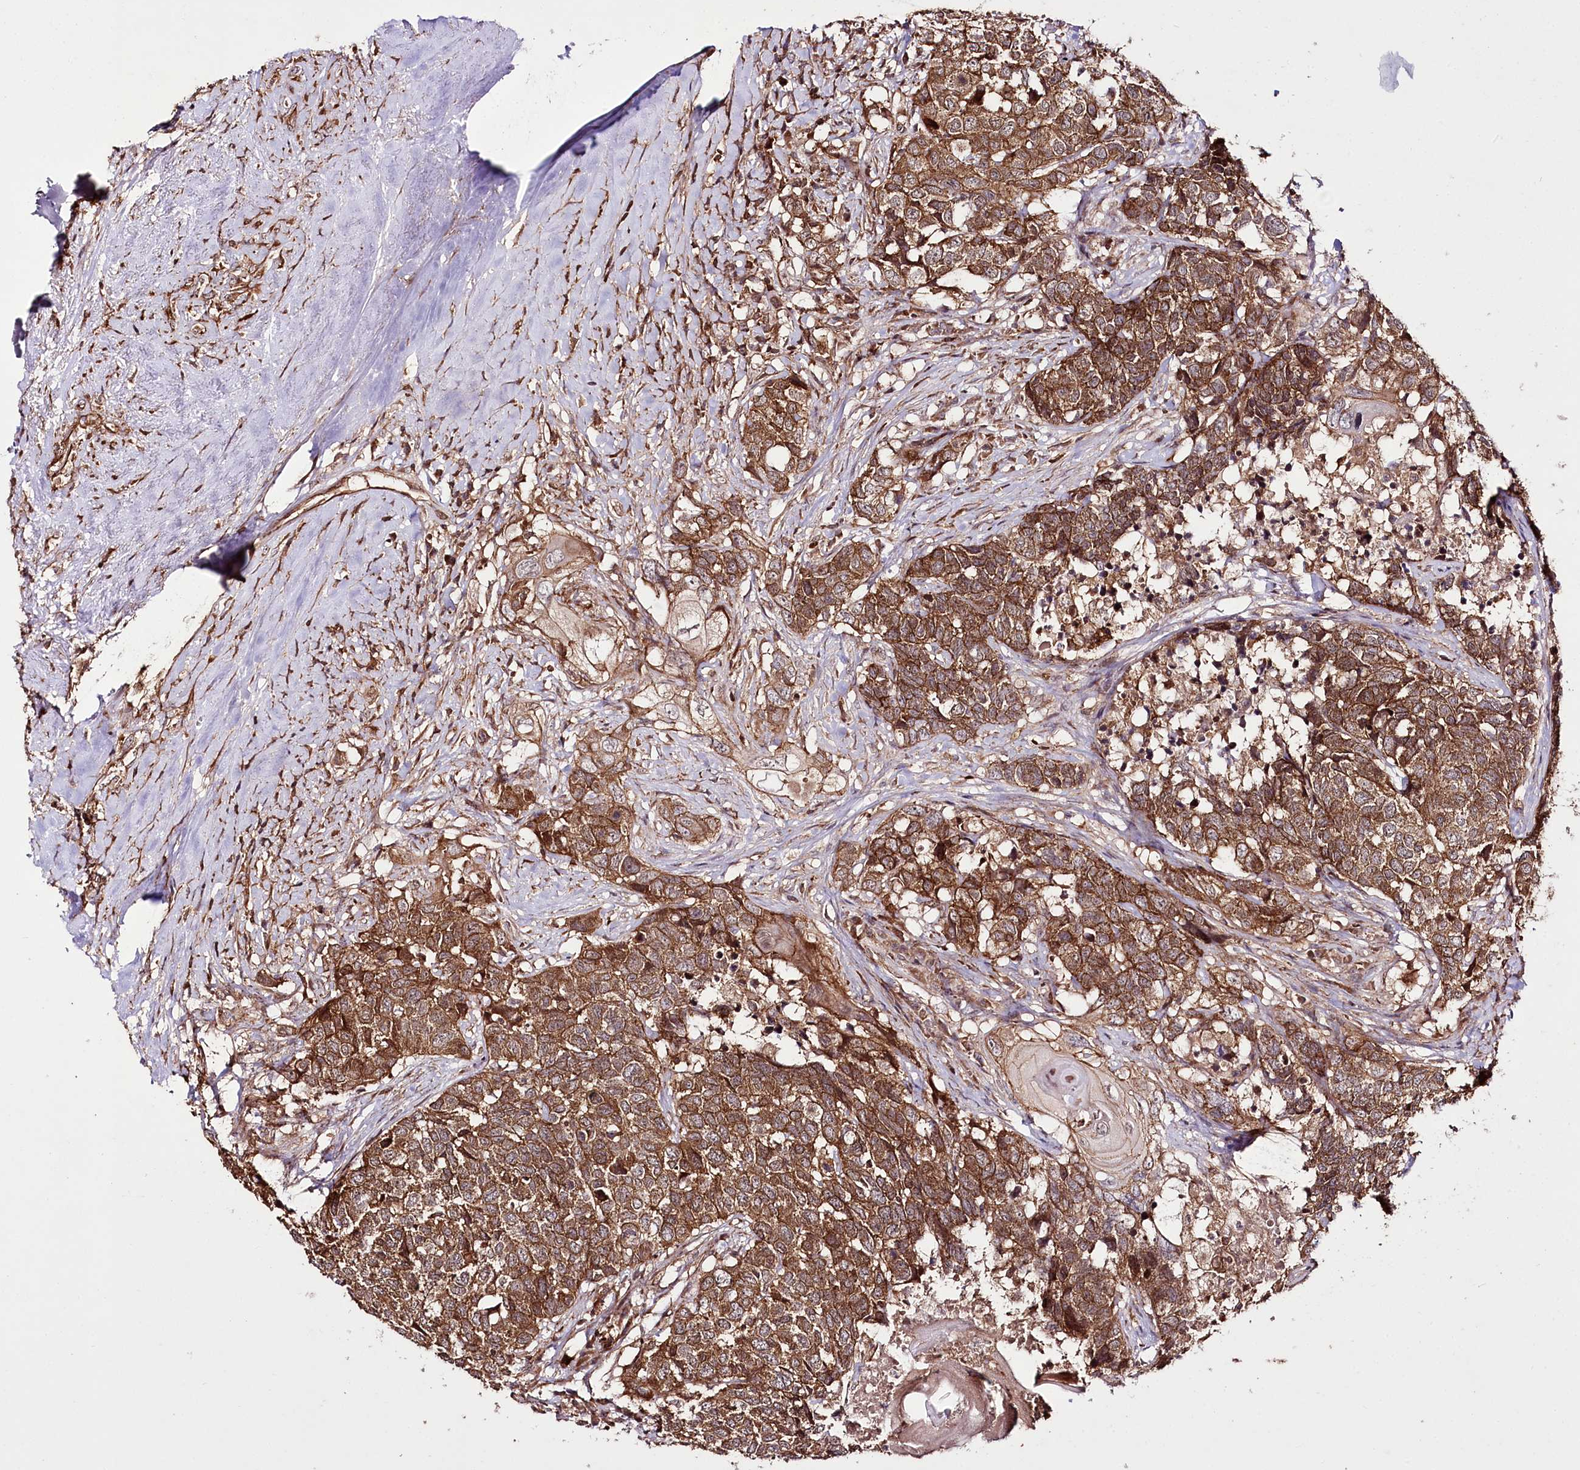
{"staining": {"intensity": "strong", "quantity": ">75%", "location": "cytoplasmic/membranous"}, "tissue": "head and neck cancer", "cell_type": "Tumor cells", "image_type": "cancer", "snomed": [{"axis": "morphology", "description": "Squamous cell carcinoma, NOS"}, {"axis": "topography", "description": "Head-Neck"}], "caption": "This histopathology image shows IHC staining of head and neck squamous cell carcinoma, with high strong cytoplasmic/membranous expression in about >75% of tumor cells.", "gene": "DHX29", "patient": {"sex": "male", "age": 66}}